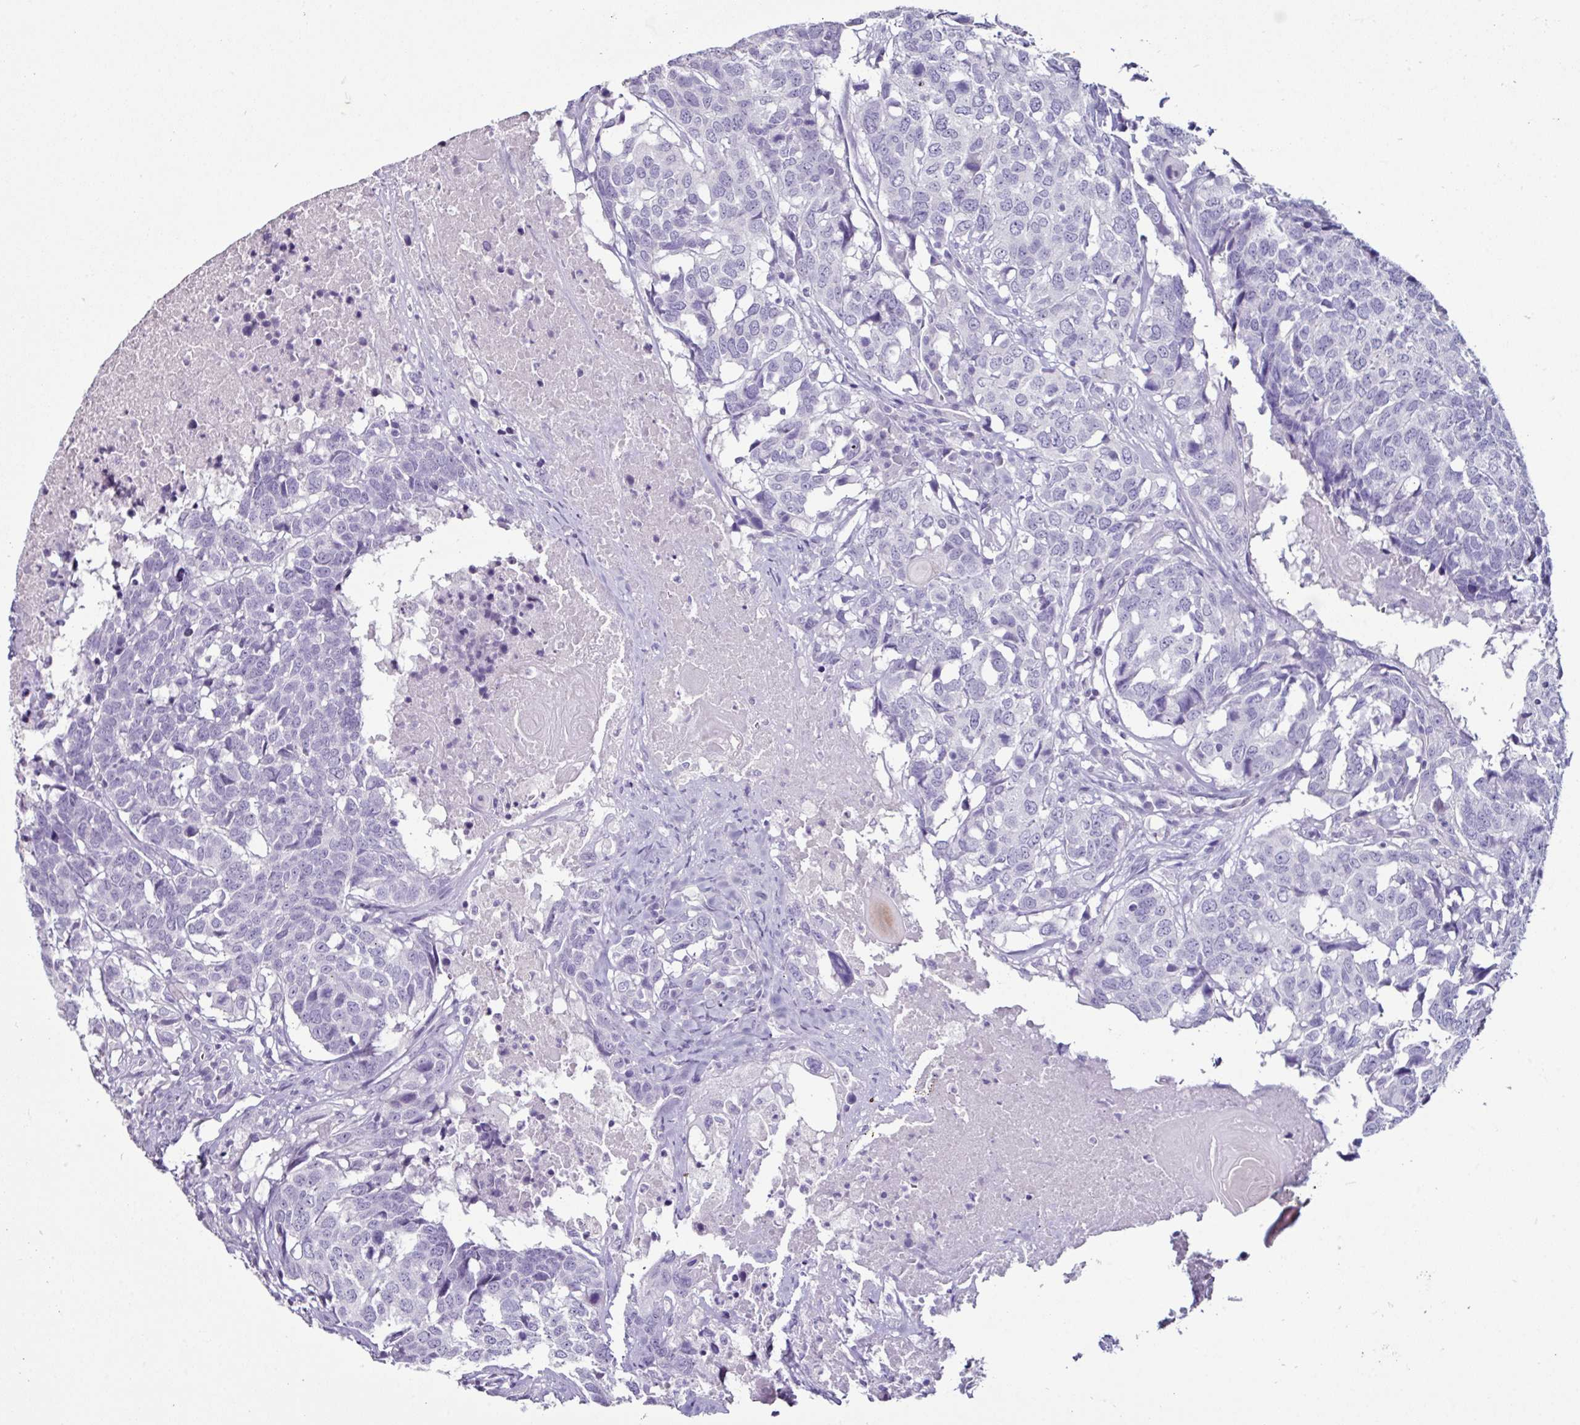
{"staining": {"intensity": "negative", "quantity": "none", "location": "none"}, "tissue": "head and neck cancer", "cell_type": "Tumor cells", "image_type": "cancer", "snomed": [{"axis": "morphology", "description": "Squamous cell carcinoma, NOS"}, {"axis": "topography", "description": "Head-Neck"}], "caption": "Tumor cells are negative for brown protein staining in head and neck cancer (squamous cell carcinoma). (DAB (3,3'-diaminobenzidine) immunohistochemistry with hematoxylin counter stain).", "gene": "GLP2R", "patient": {"sex": "male", "age": 66}}